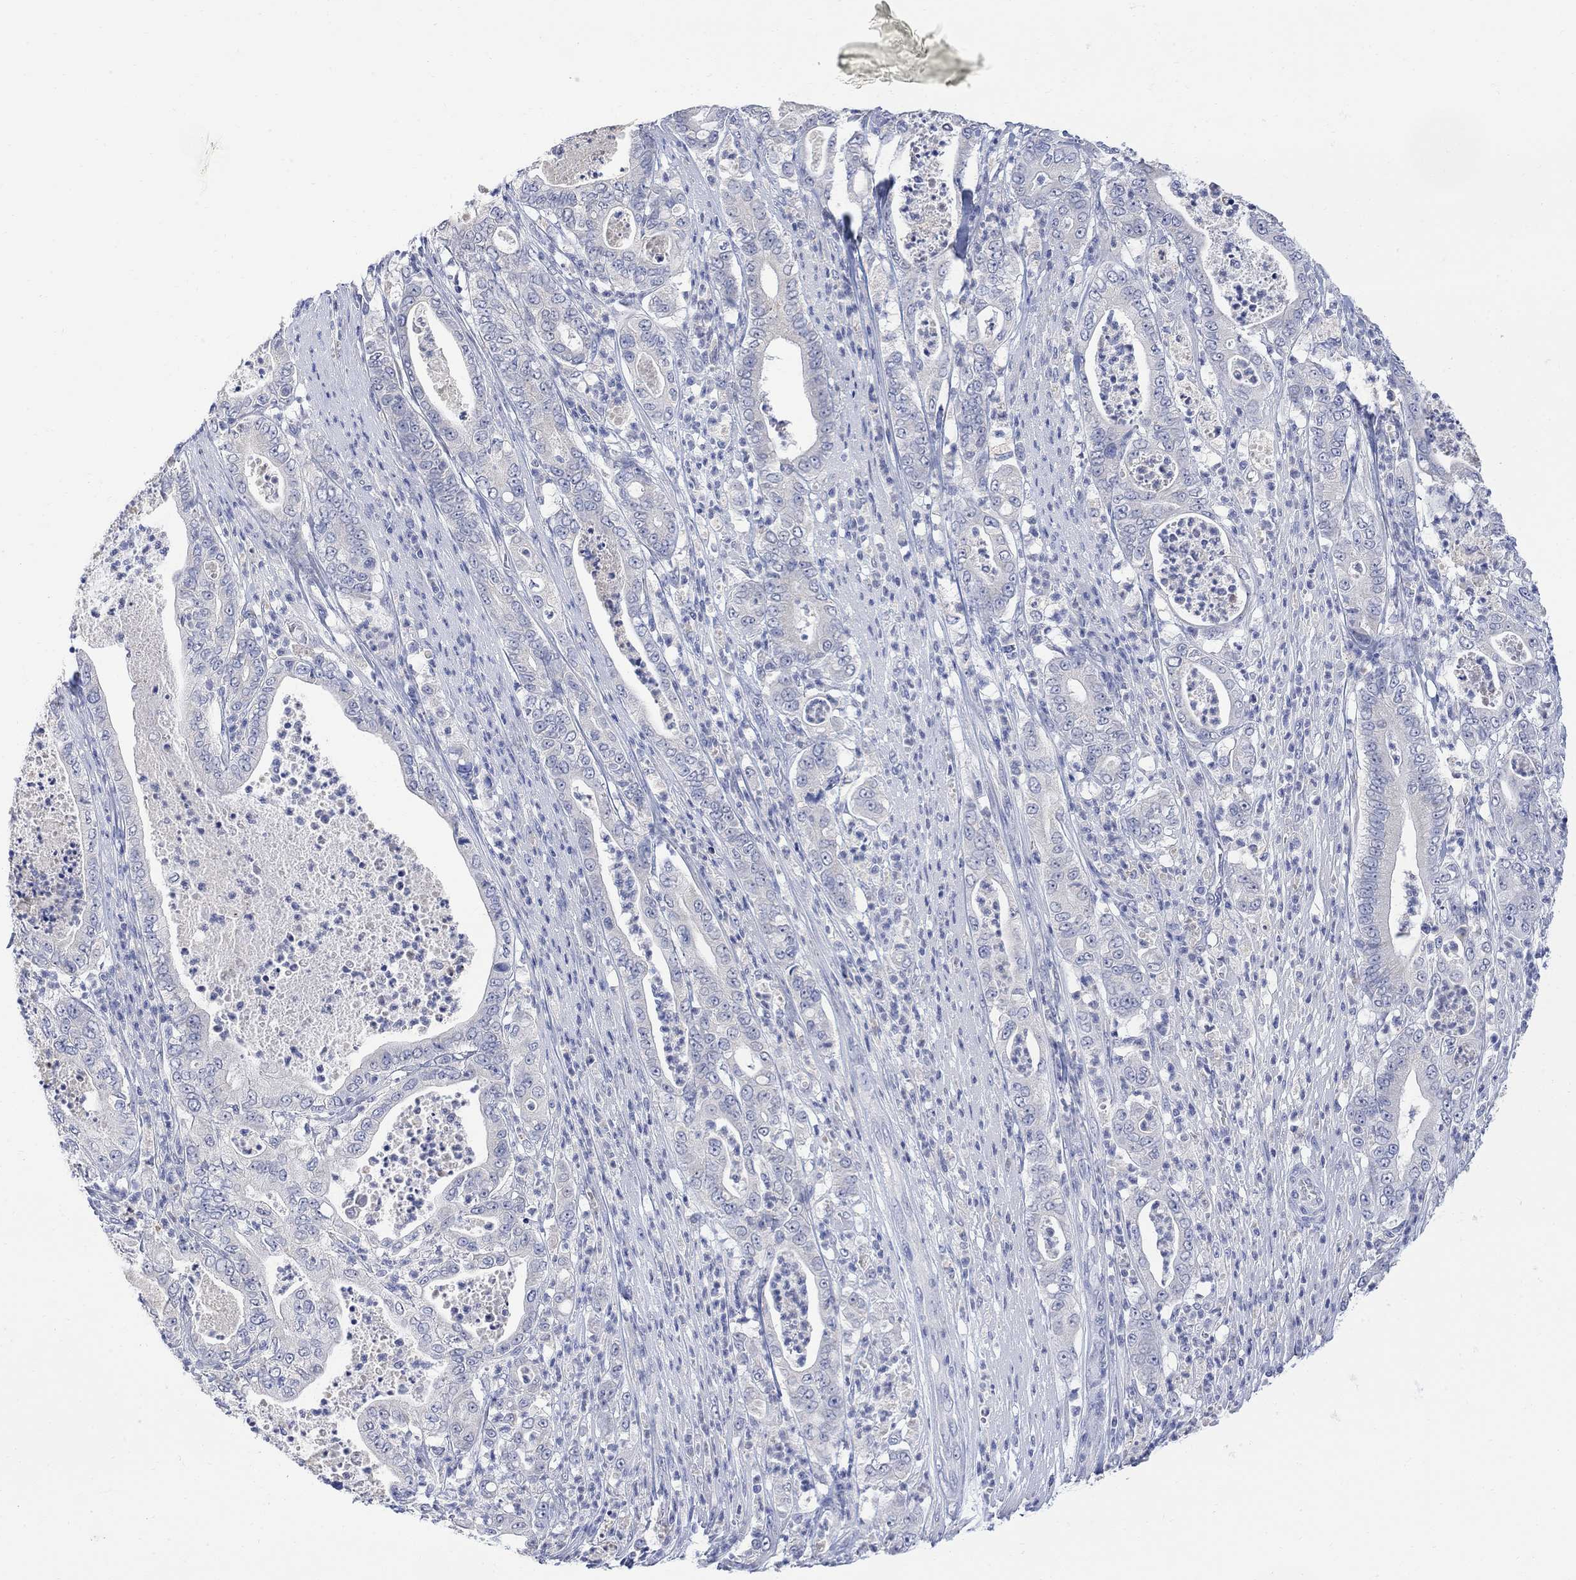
{"staining": {"intensity": "negative", "quantity": "none", "location": "none"}, "tissue": "pancreatic cancer", "cell_type": "Tumor cells", "image_type": "cancer", "snomed": [{"axis": "morphology", "description": "Adenocarcinoma, NOS"}, {"axis": "topography", "description": "Pancreas"}], "caption": "There is no significant expression in tumor cells of pancreatic cancer. Brightfield microscopy of immunohistochemistry stained with DAB (brown) and hematoxylin (blue), captured at high magnification.", "gene": "FBP2", "patient": {"sex": "male", "age": 71}}